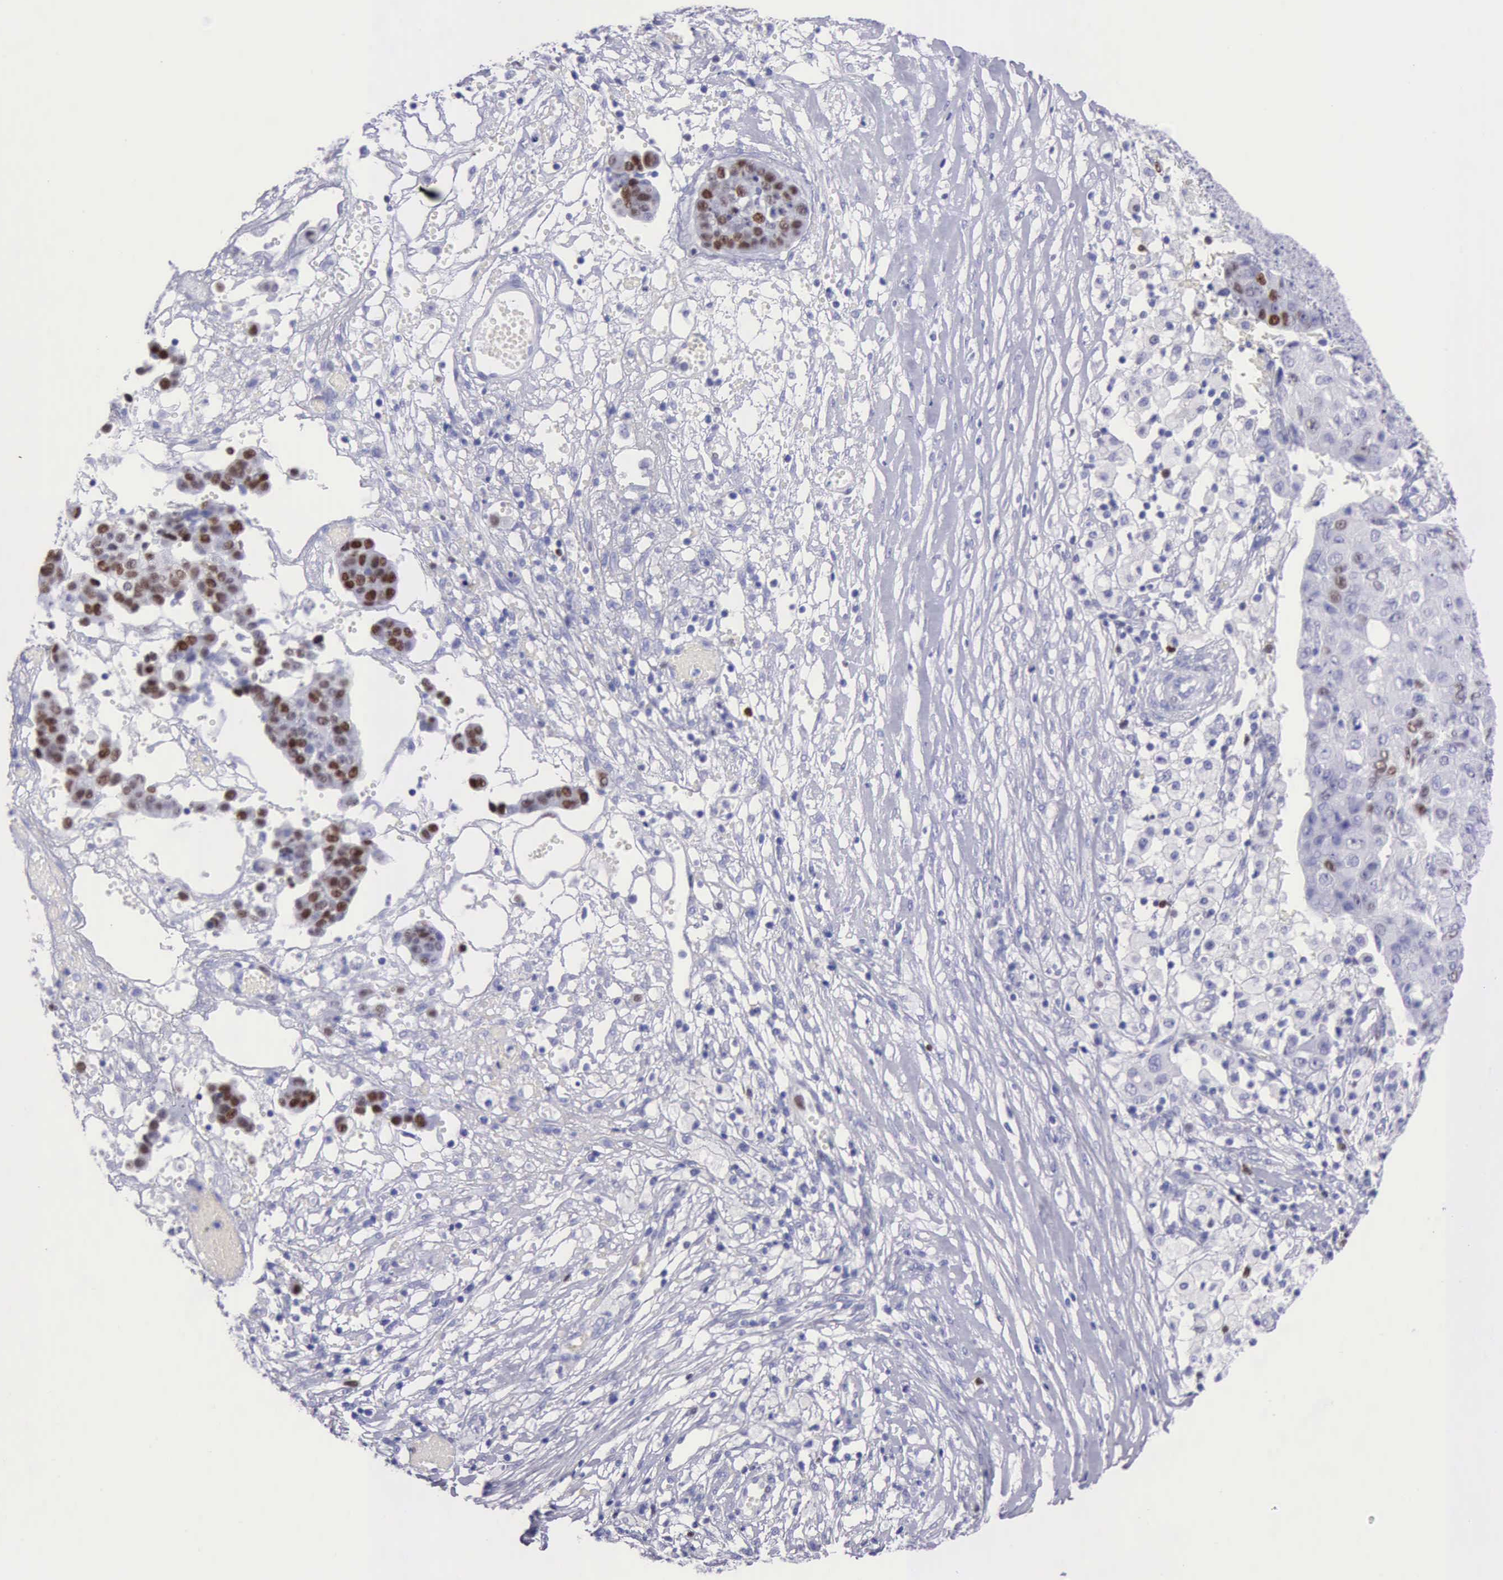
{"staining": {"intensity": "moderate", "quantity": ">75%", "location": "nuclear"}, "tissue": "ovarian cancer", "cell_type": "Tumor cells", "image_type": "cancer", "snomed": [{"axis": "morphology", "description": "Carcinoma, endometroid"}, {"axis": "topography", "description": "Ovary"}], "caption": "Protein staining reveals moderate nuclear expression in about >75% of tumor cells in ovarian endometroid carcinoma.", "gene": "MCM2", "patient": {"sex": "female", "age": 42}}